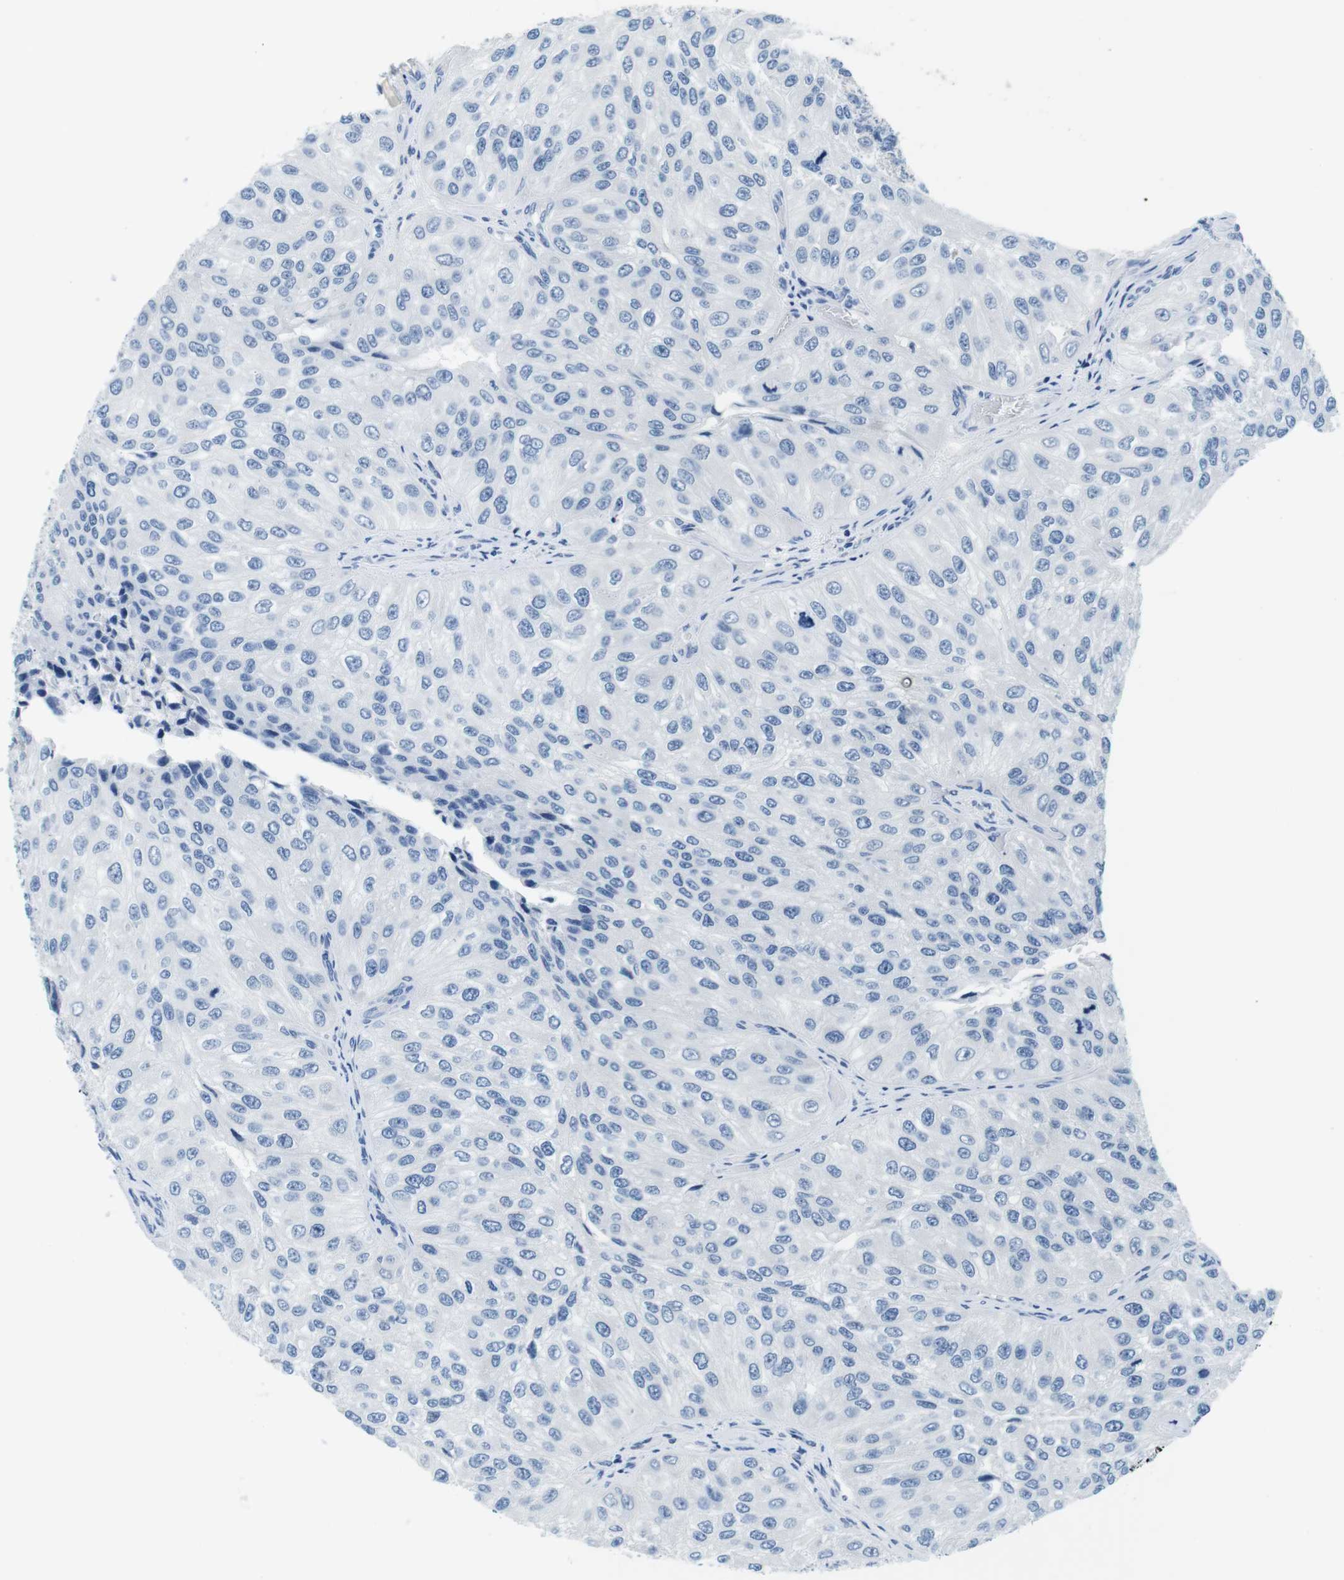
{"staining": {"intensity": "negative", "quantity": "none", "location": "none"}, "tissue": "urothelial cancer", "cell_type": "Tumor cells", "image_type": "cancer", "snomed": [{"axis": "morphology", "description": "Urothelial carcinoma, High grade"}, {"axis": "topography", "description": "Kidney"}, {"axis": "topography", "description": "Urinary bladder"}], "caption": "IHC micrograph of human urothelial cancer stained for a protein (brown), which displays no positivity in tumor cells. Nuclei are stained in blue.", "gene": "IGHD", "patient": {"sex": "male", "age": 77}}